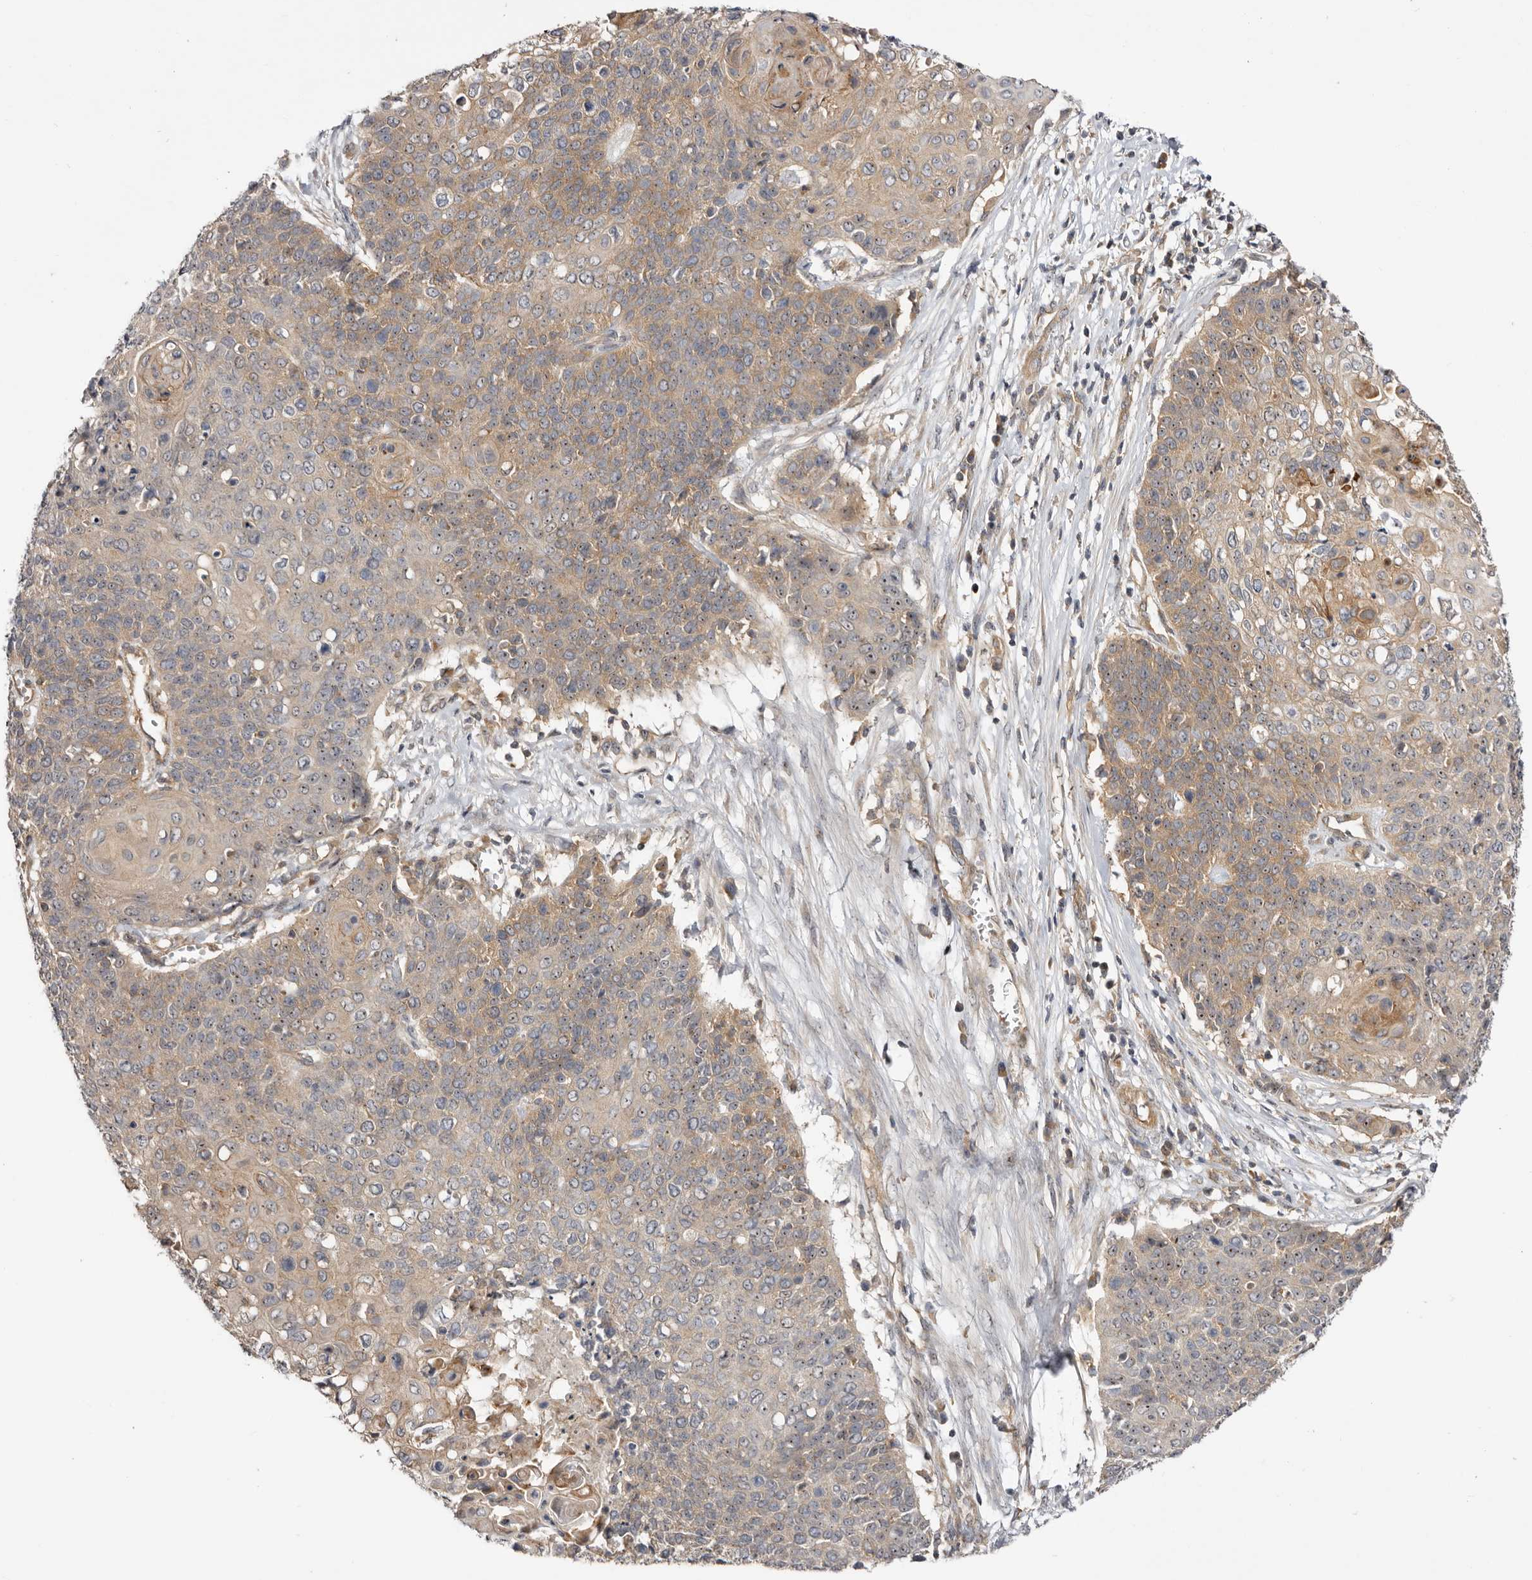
{"staining": {"intensity": "moderate", "quantity": ">75%", "location": "nuclear"}, "tissue": "cervical cancer", "cell_type": "Tumor cells", "image_type": "cancer", "snomed": [{"axis": "morphology", "description": "Squamous cell carcinoma, NOS"}, {"axis": "topography", "description": "Cervix"}], "caption": "Immunohistochemical staining of human cervical cancer (squamous cell carcinoma) displays medium levels of moderate nuclear protein positivity in about >75% of tumor cells.", "gene": "PANK4", "patient": {"sex": "female", "age": 39}}